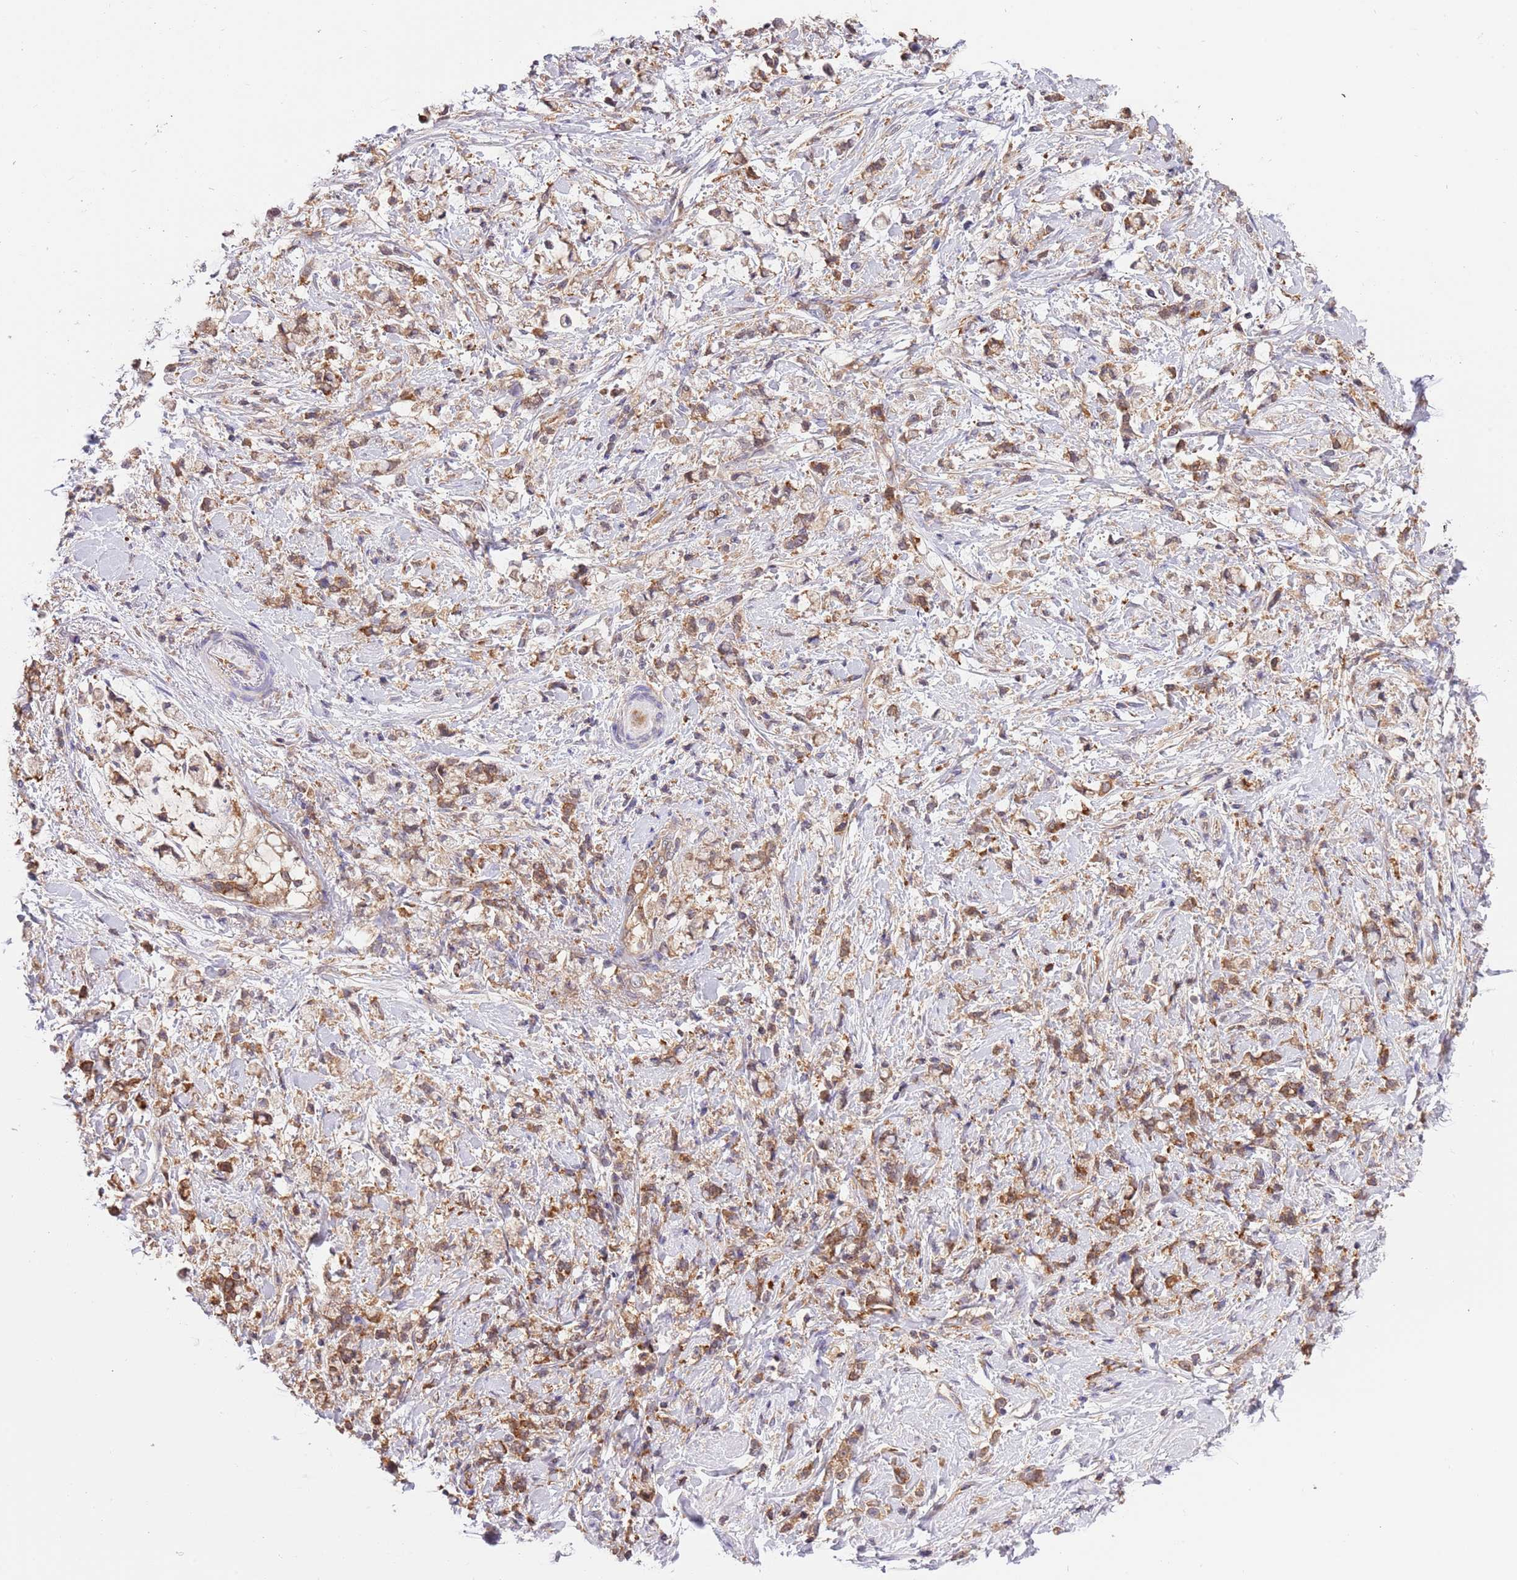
{"staining": {"intensity": "moderate", "quantity": ">75%", "location": "cytoplasmic/membranous"}, "tissue": "stomach cancer", "cell_type": "Tumor cells", "image_type": "cancer", "snomed": [{"axis": "morphology", "description": "Adenocarcinoma, NOS"}, {"axis": "topography", "description": "Stomach"}], "caption": "This micrograph displays IHC staining of adenocarcinoma (stomach), with medium moderate cytoplasmic/membranous staining in approximately >75% of tumor cells.", "gene": "STIP1", "patient": {"sex": "female", "age": 60}}